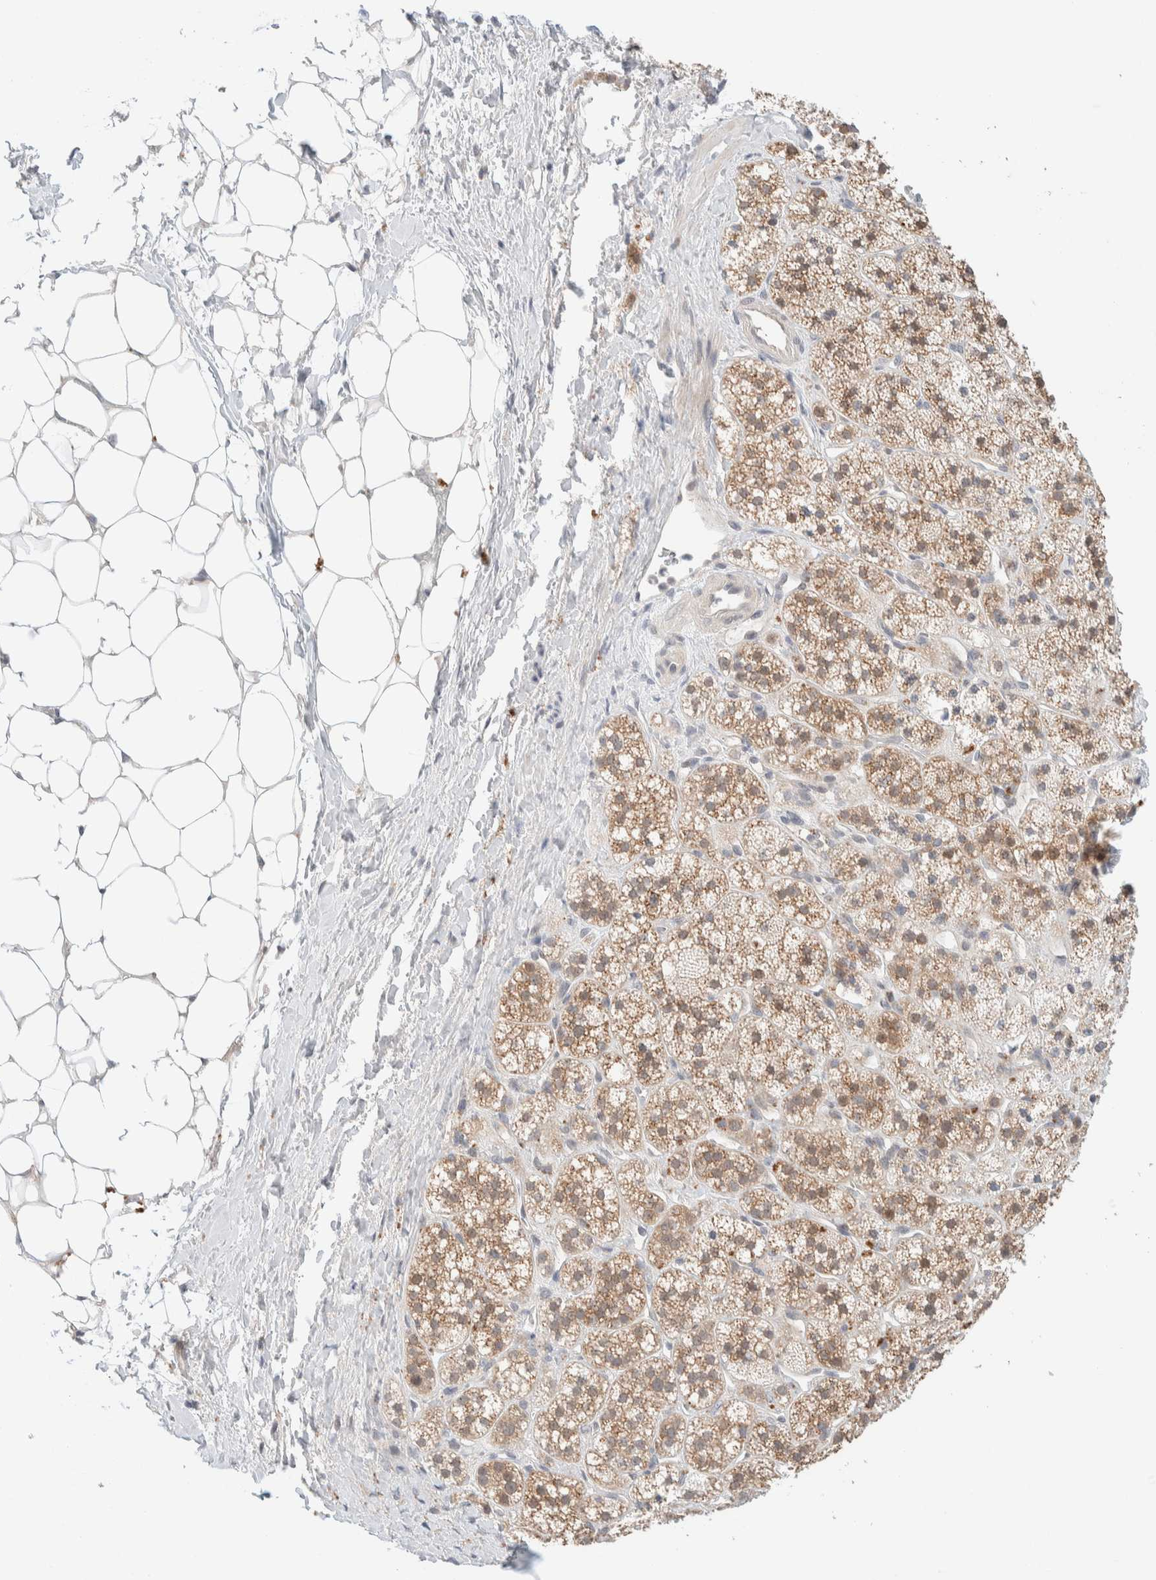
{"staining": {"intensity": "moderate", "quantity": ">75%", "location": "cytoplasmic/membranous"}, "tissue": "adrenal gland", "cell_type": "Glandular cells", "image_type": "normal", "snomed": [{"axis": "morphology", "description": "Normal tissue, NOS"}, {"axis": "topography", "description": "Adrenal gland"}], "caption": "The histopathology image exhibits immunohistochemical staining of benign adrenal gland. There is moderate cytoplasmic/membranous staining is present in approximately >75% of glandular cells.", "gene": "CHKA", "patient": {"sex": "male", "age": 56}}